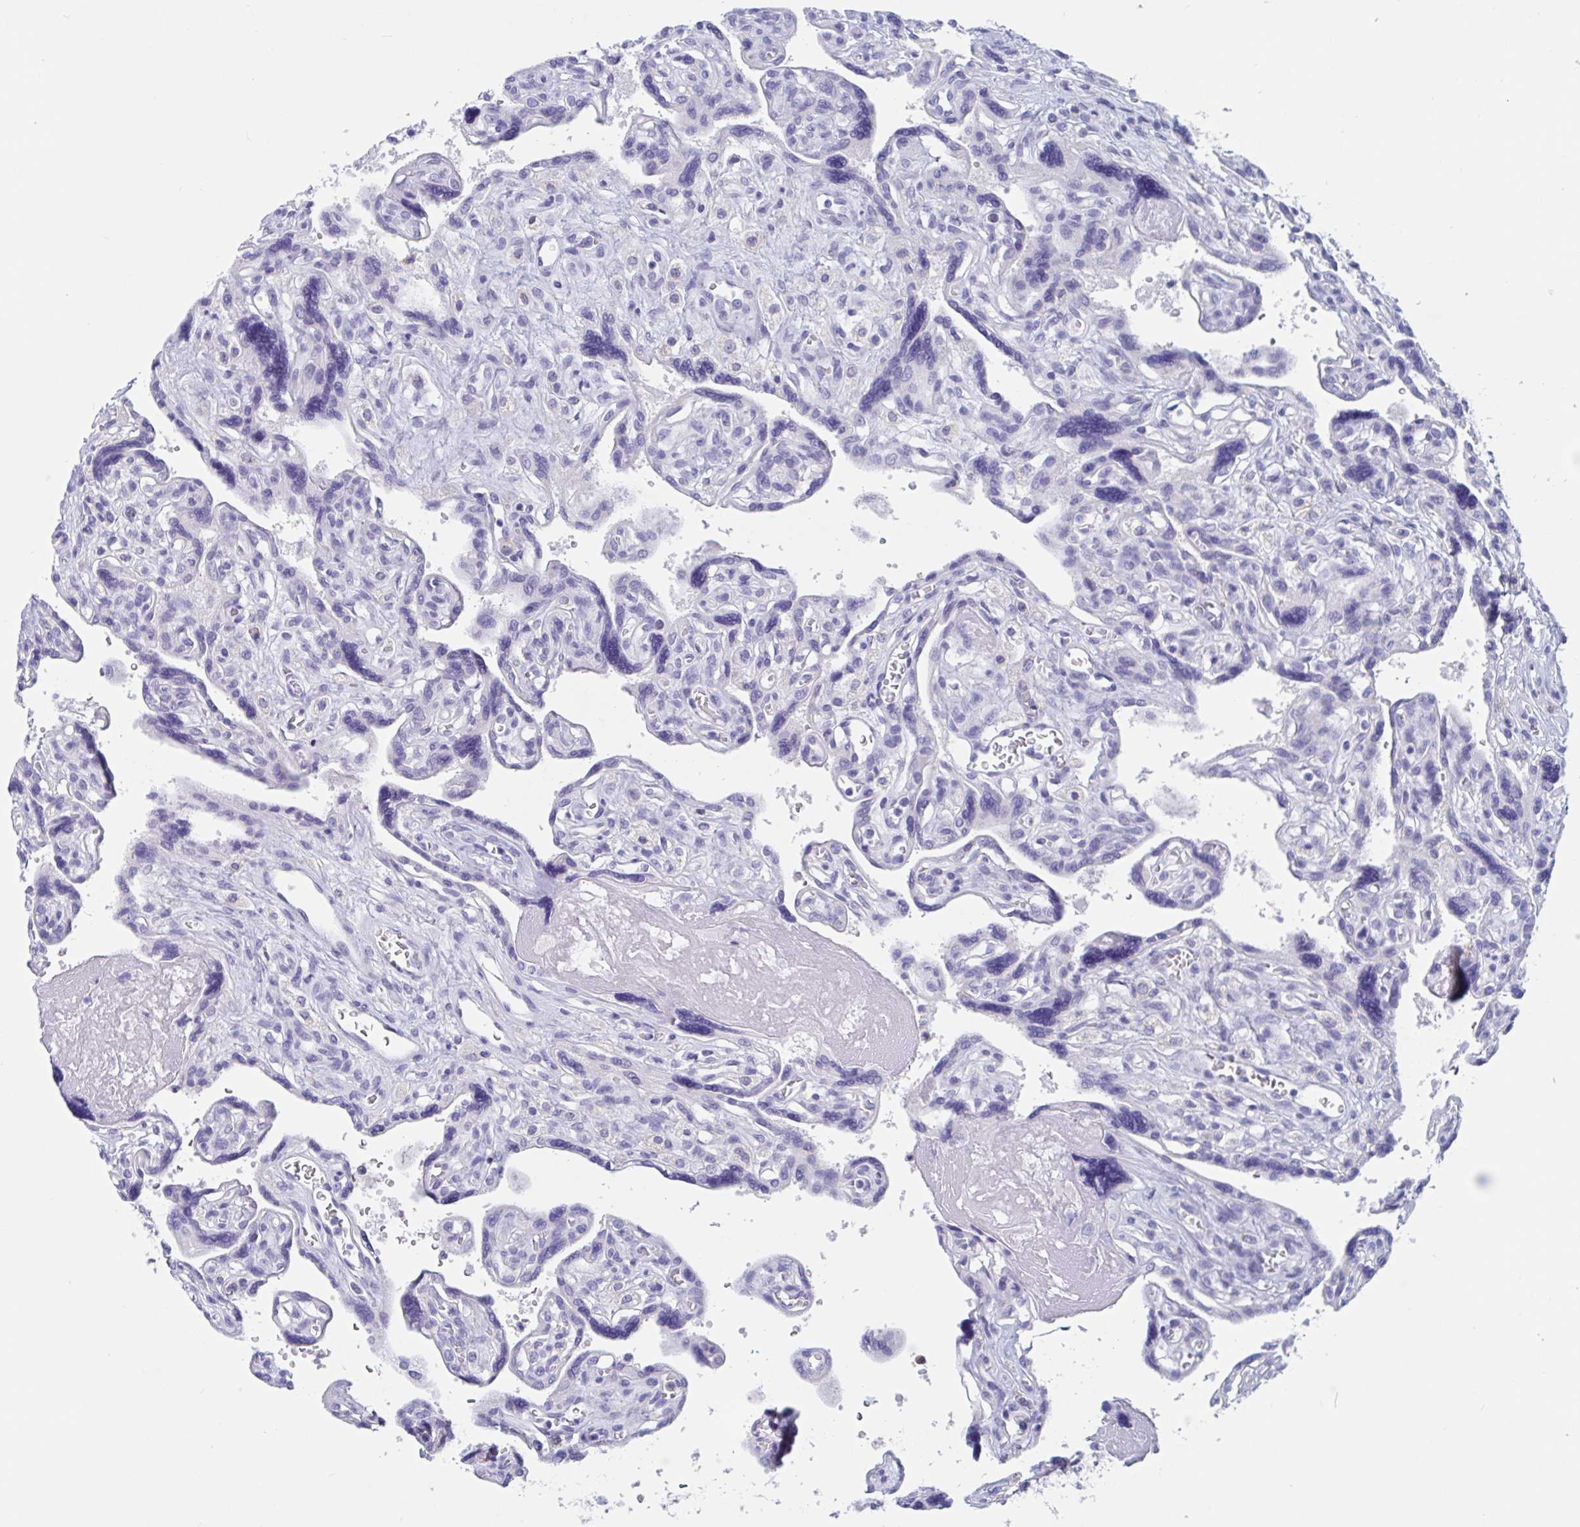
{"staining": {"intensity": "negative", "quantity": "none", "location": "none"}, "tissue": "placenta", "cell_type": "Trophoblastic cells", "image_type": "normal", "snomed": [{"axis": "morphology", "description": "Normal tissue, NOS"}, {"axis": "topography", "description": "Placenta"}], "caption": "High power microscopy micrograph of an IHC photomicrograph of benign placenta, revealing no significant staining in trophoblastic cells.", "gene": "ZNHIT2", "patient": {"sex": "female", "age": 39}}